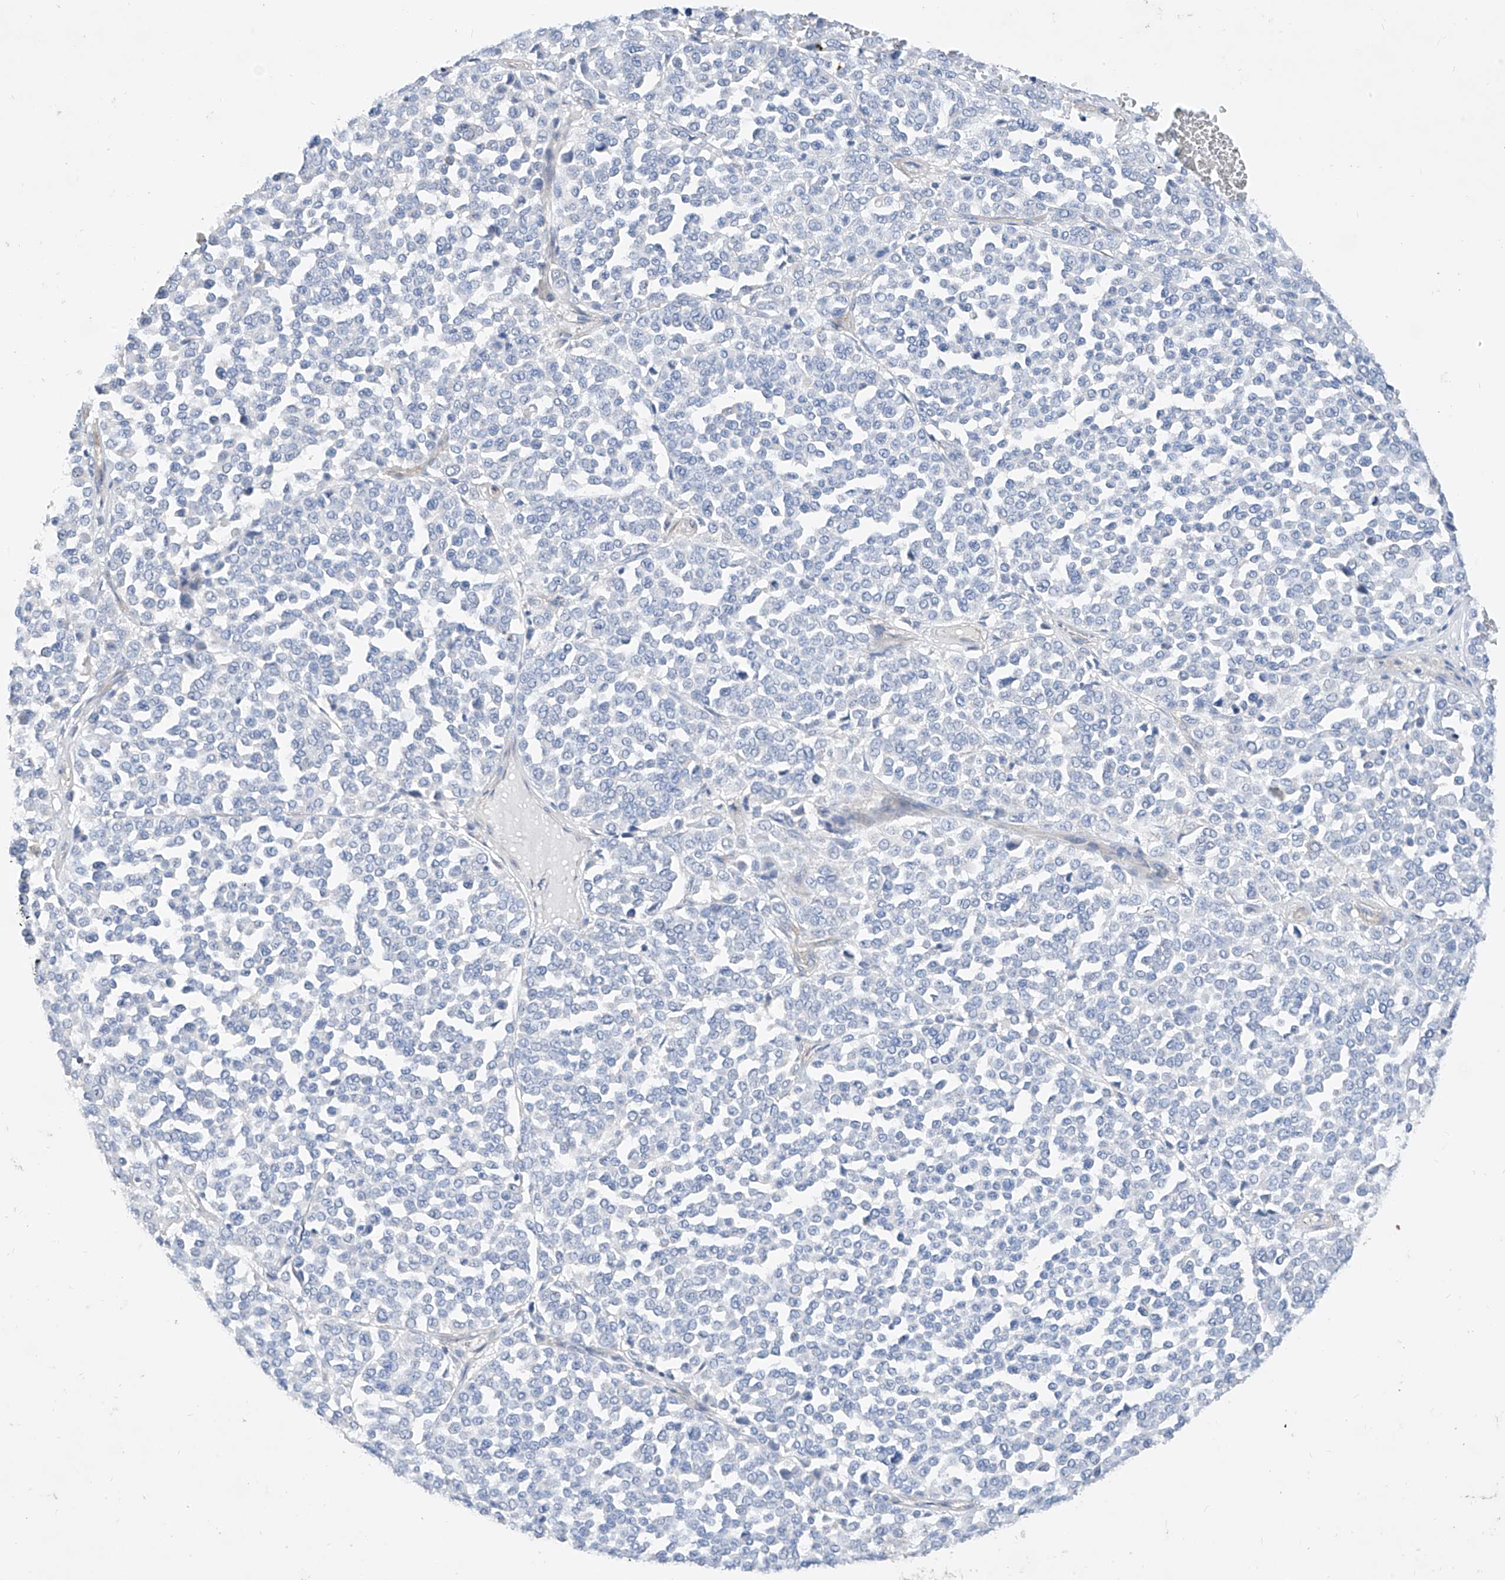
{"staining": {"intensity": "negative", "quantity": "none", "location": "none"}, "tissue": "melanoma", "cell_type": "Tumor cells", "image_type": "cancer", "snomed": [{"axis": "morphology", "description": "Malignant melanoma, Metastatic site"}, {"axis": "topography", "description": "Pancreas"}], "caption": "This is an immunohistochemistry photomicrograph of human melanoma. There is no positivity in tumor cells.", "gene": "SCGB2A1", "patient": {"sex": "female", "age": 30}}